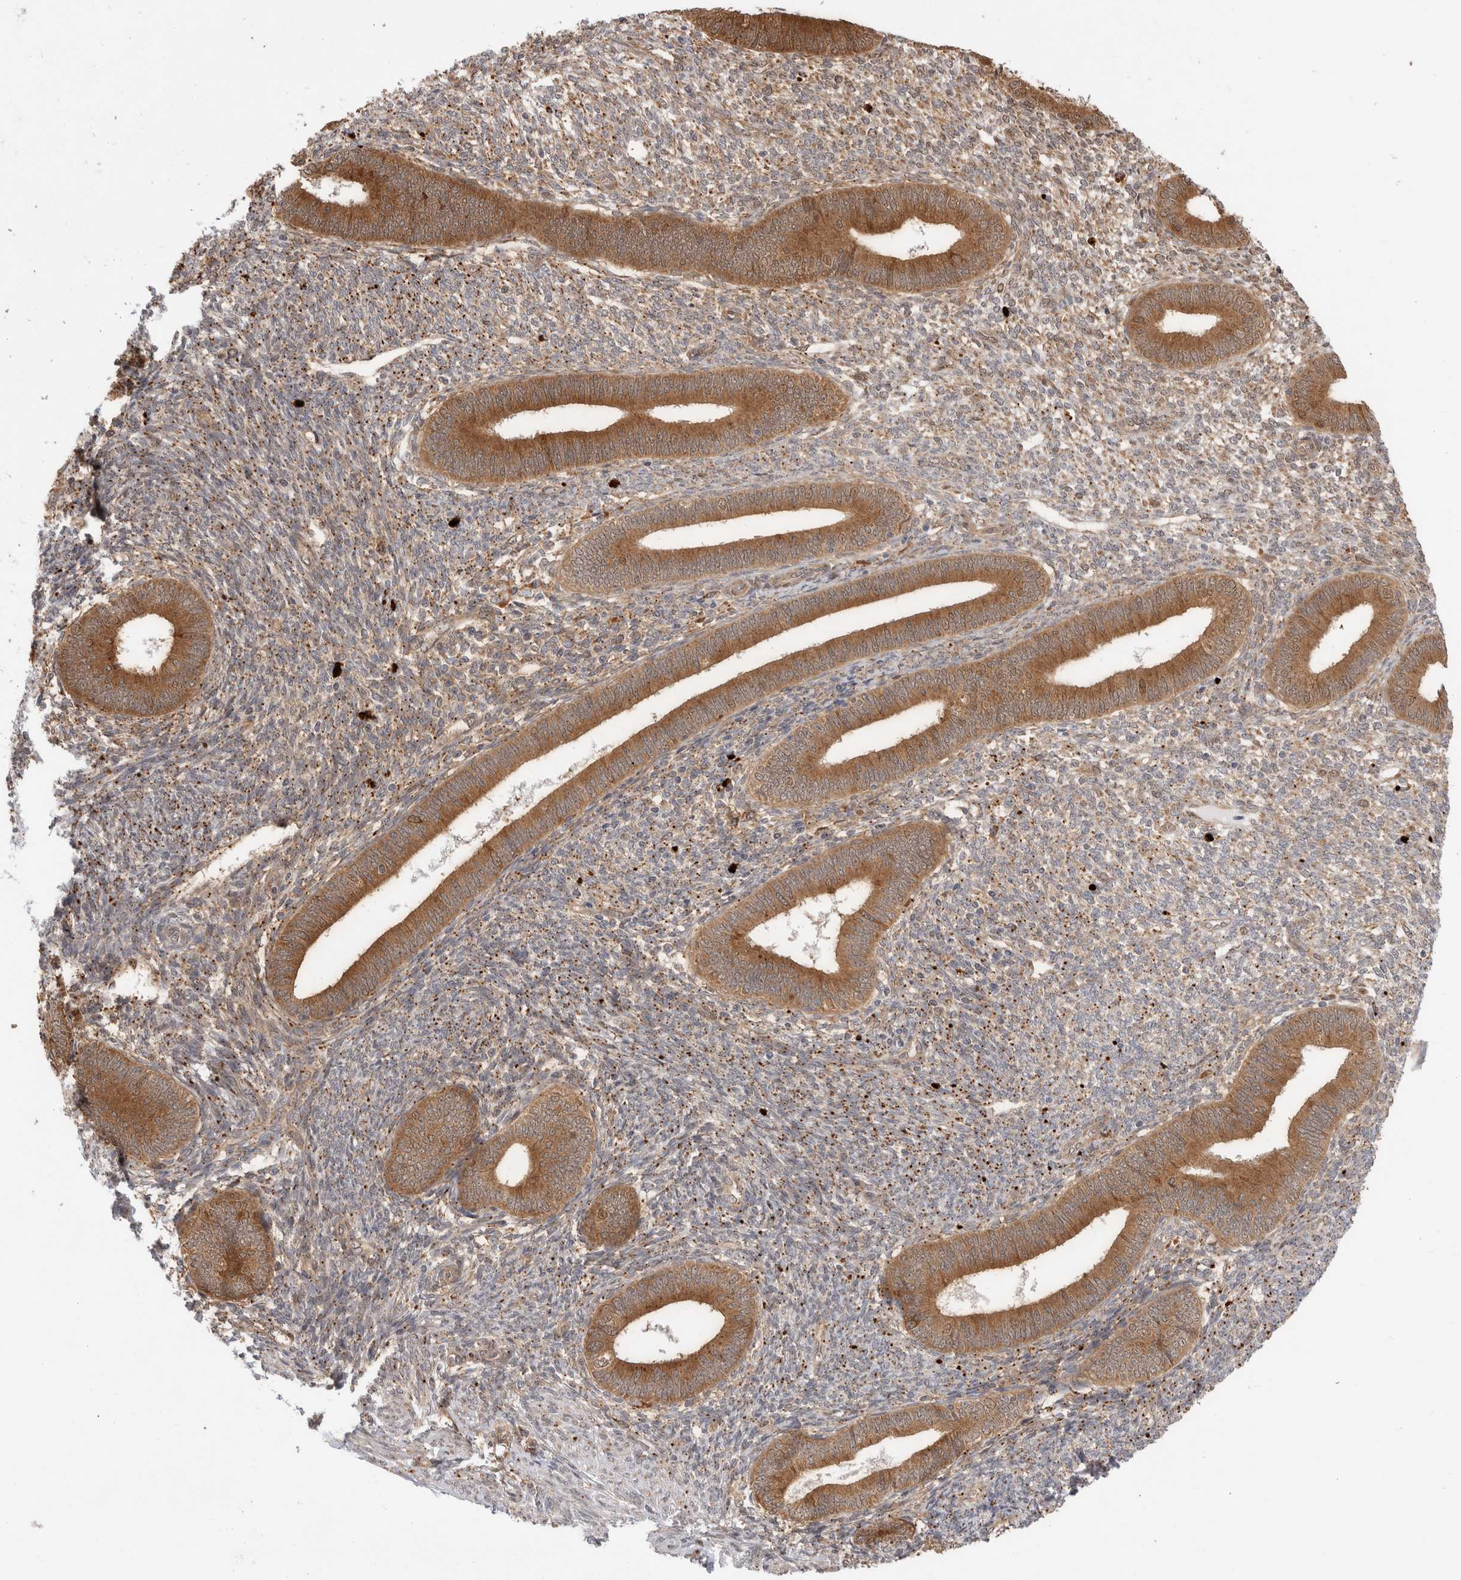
{"staining": {"intensity": "weak", "quantity": "25%-75%", "location": "cytoplasmic/membranous"}, "tissue": "endometrium", "cell_type": "Cells in endometrial stroma", "image_type": "normal", "snomed": [{"axis": "morphology", "description": "Normal tissue, NOS"}, {"axis": "topography", "description": "Endometrium"}], "caption": "This is an image of IHC staining of normal endometrium, which shows weak expression in the cytoplasmic/membranous of cells in endometrial stroma.", "gene": "ACTL9", "patient": {"sex": "female", "age": 46}}